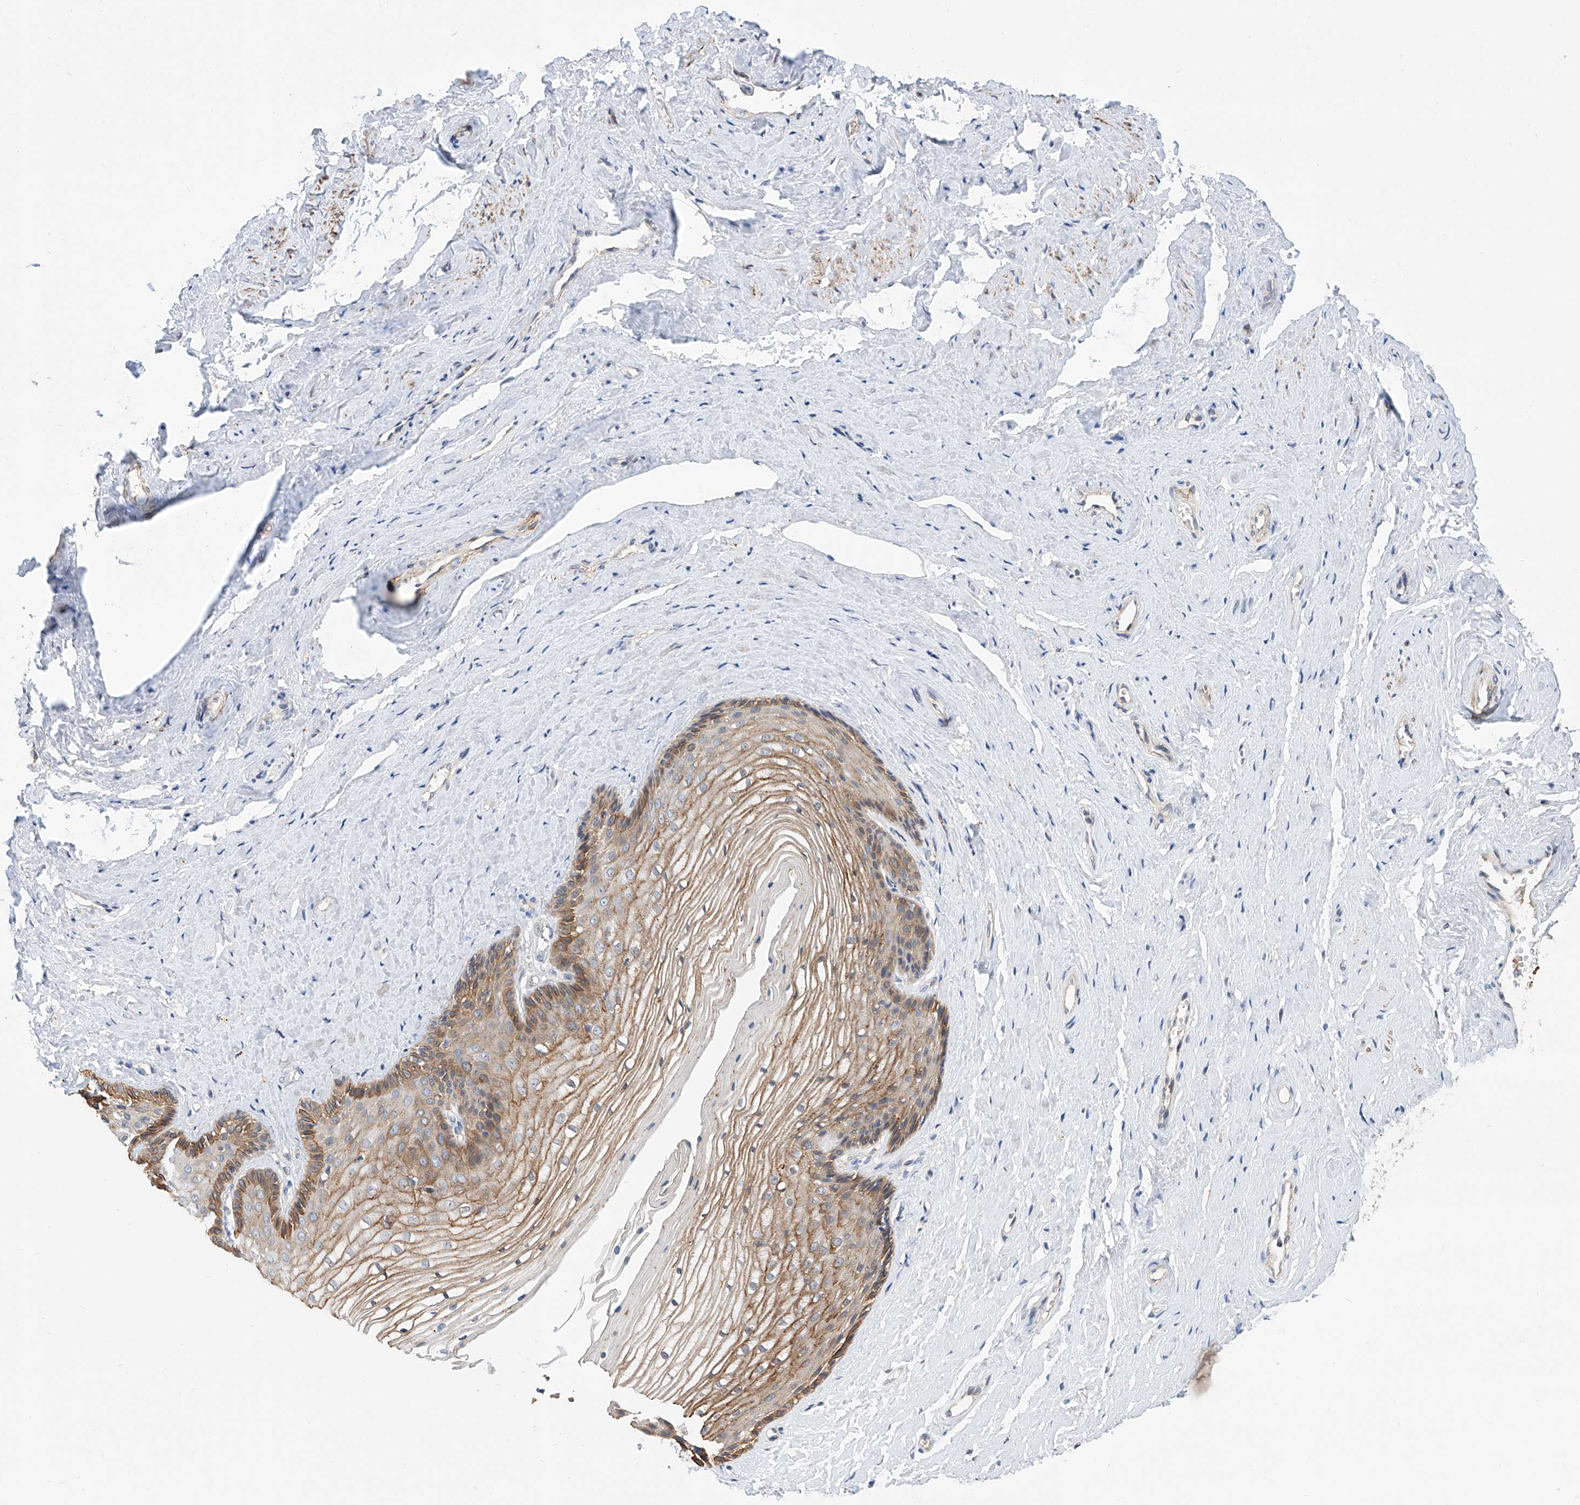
{"staining": {"intensity": "moderate", "quantity": ">75%", "location": "cytoplasmic/membranous"}, "tissue": "vagina", "cell_type": "Squamous epithelial cells", "image_type": "normal", "snomed": [{"axis": "morphology", "description": "Normal tissue, NOS"}, {"axis": "topography", "description": "Vagina"}, {"axis": "topography", "description": "Cervix"}], "caption": "Immunohistochemistry histopathology image of benign vagina: vagina stained using immunohistochemistry (IHC) displays medium levels of moderate protein expression localized specifically in the cytoplasmic/membranous of squamous epithelial cells, appearing as a cytoplasmic/membranous brown color.", "gene": "MAGEE2", "patient": {"sex": "female", "age": 40}}